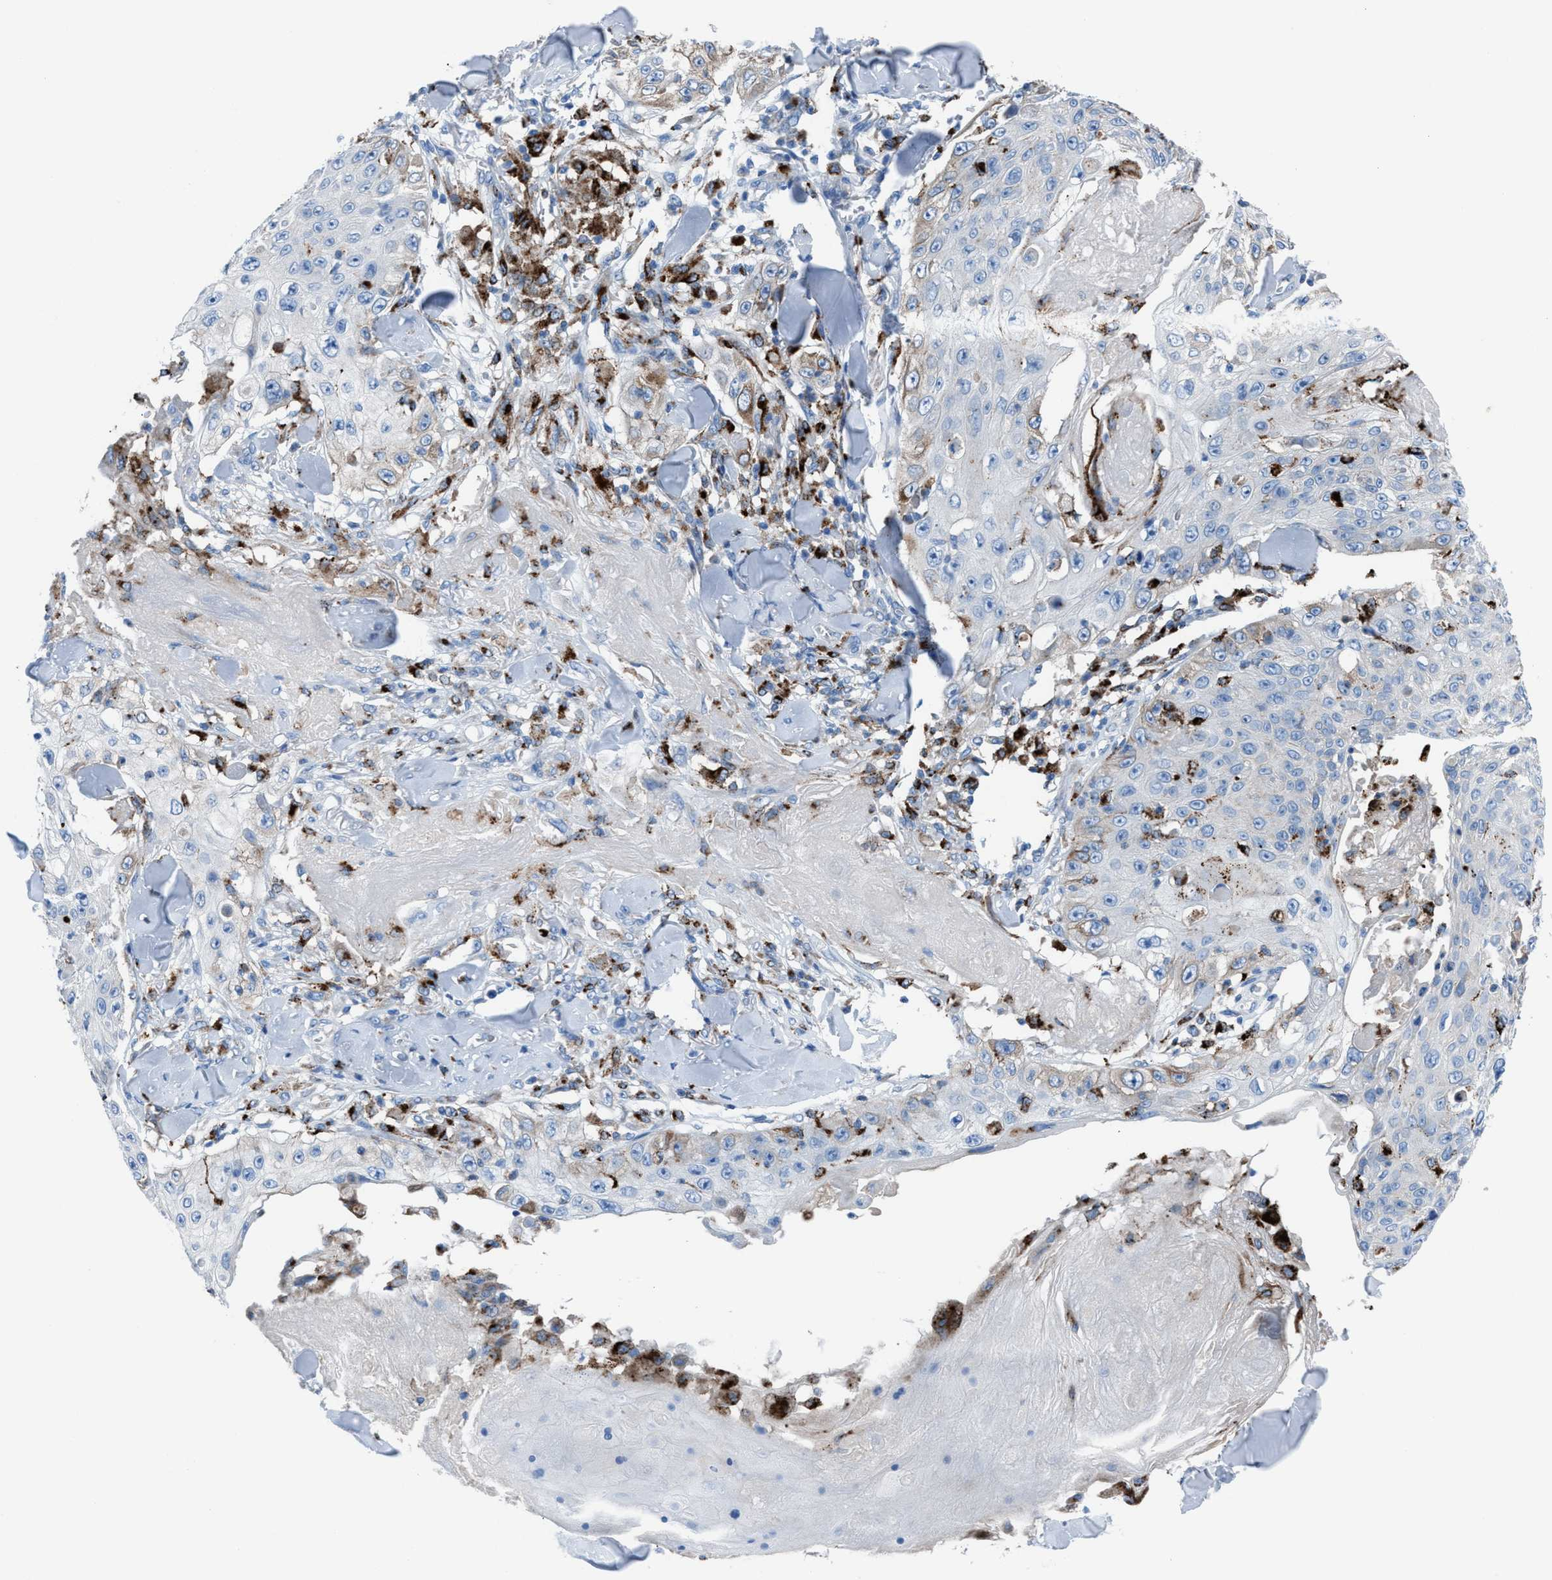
{"staining": {"intensity": "weak", "quantity": "<25%", "location": "cytoplasmic/membranous"}, "tissue": "skin cancer", "cell_type": "Tumor cells", "image_type": "cancer", "snomed": [{"axis": "morphology", "description": "Squamous cell carcinoma, NOS"}, {"axis": "topography", "description": "Skin"}], "caption": "Immunohistochemistry (IHC) micrograph of skin squamous cell carcinoma stained for a protein (brown), which demonstrates no positivity in tumor cells. (Immunohistochemistry (IHC), brightfield microscopy, high magnification).", "gene": "CD1B", "patient": {"sex": "male", "age": 86}}